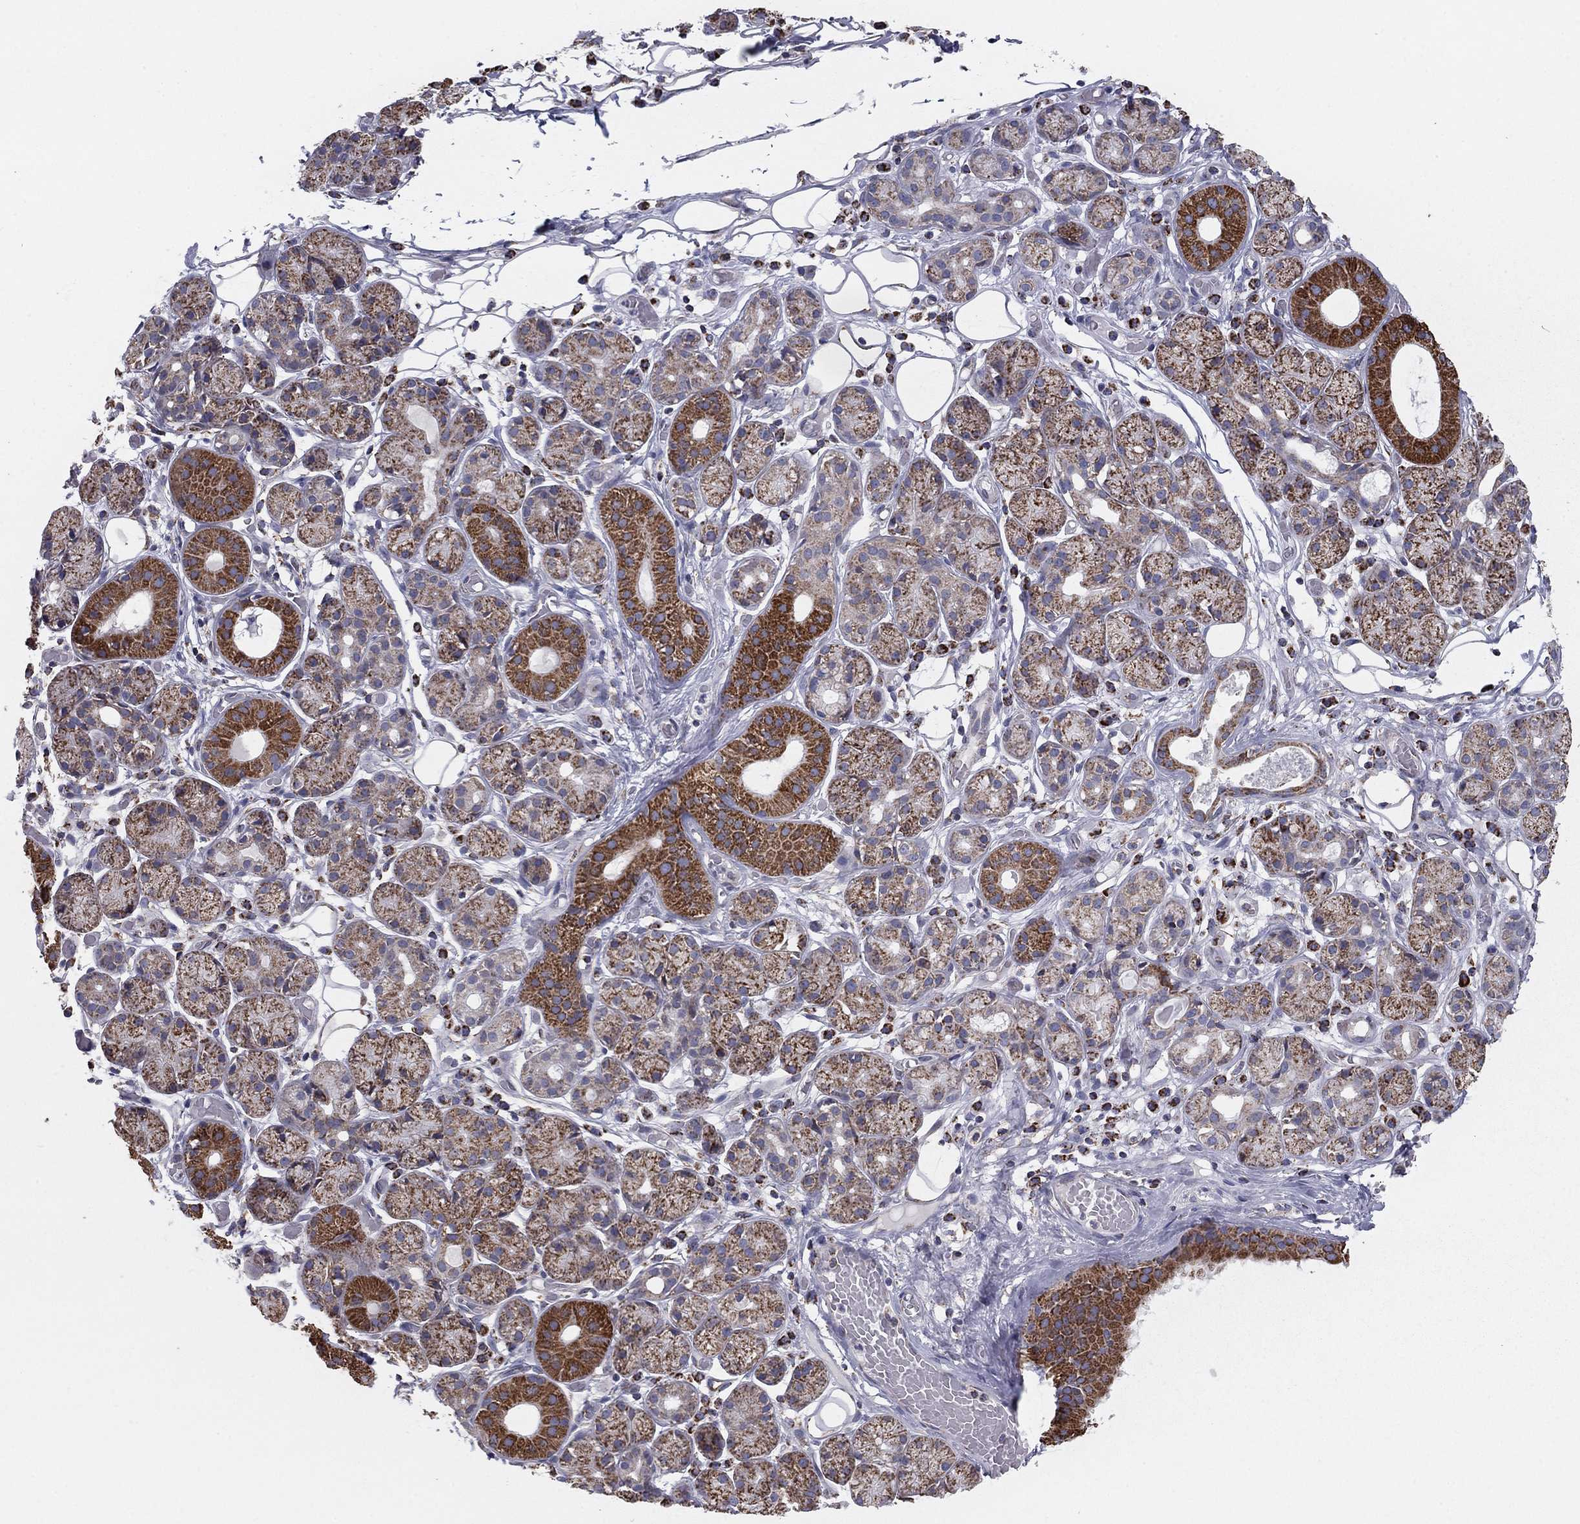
{"staining": {"intensity": "strong", "quantity": "25%-75%", "location": "cytoplasmic/membranous"}, "tissue": "salivary gland", "cell_type": "Glandular cells", "image_type": "normal", "snomed": [{"axis": "morphology", "description": "Normal tissue, NOS"}, {"axis": "topography", "description": "Salivary gland"}, {"axis": "topography", "description": "Peripheral nerve tissue"}], "caption": "Immunohistochemistry histopathology image of benign salivary gland stained for a protein (brown), which reveals high levels of strong cytoplasmic/membranous positivity in approximately 25%-75% of glandular cells.", "gene": "NDUFV1", "patient": {"sex": "male", "age": 71}}